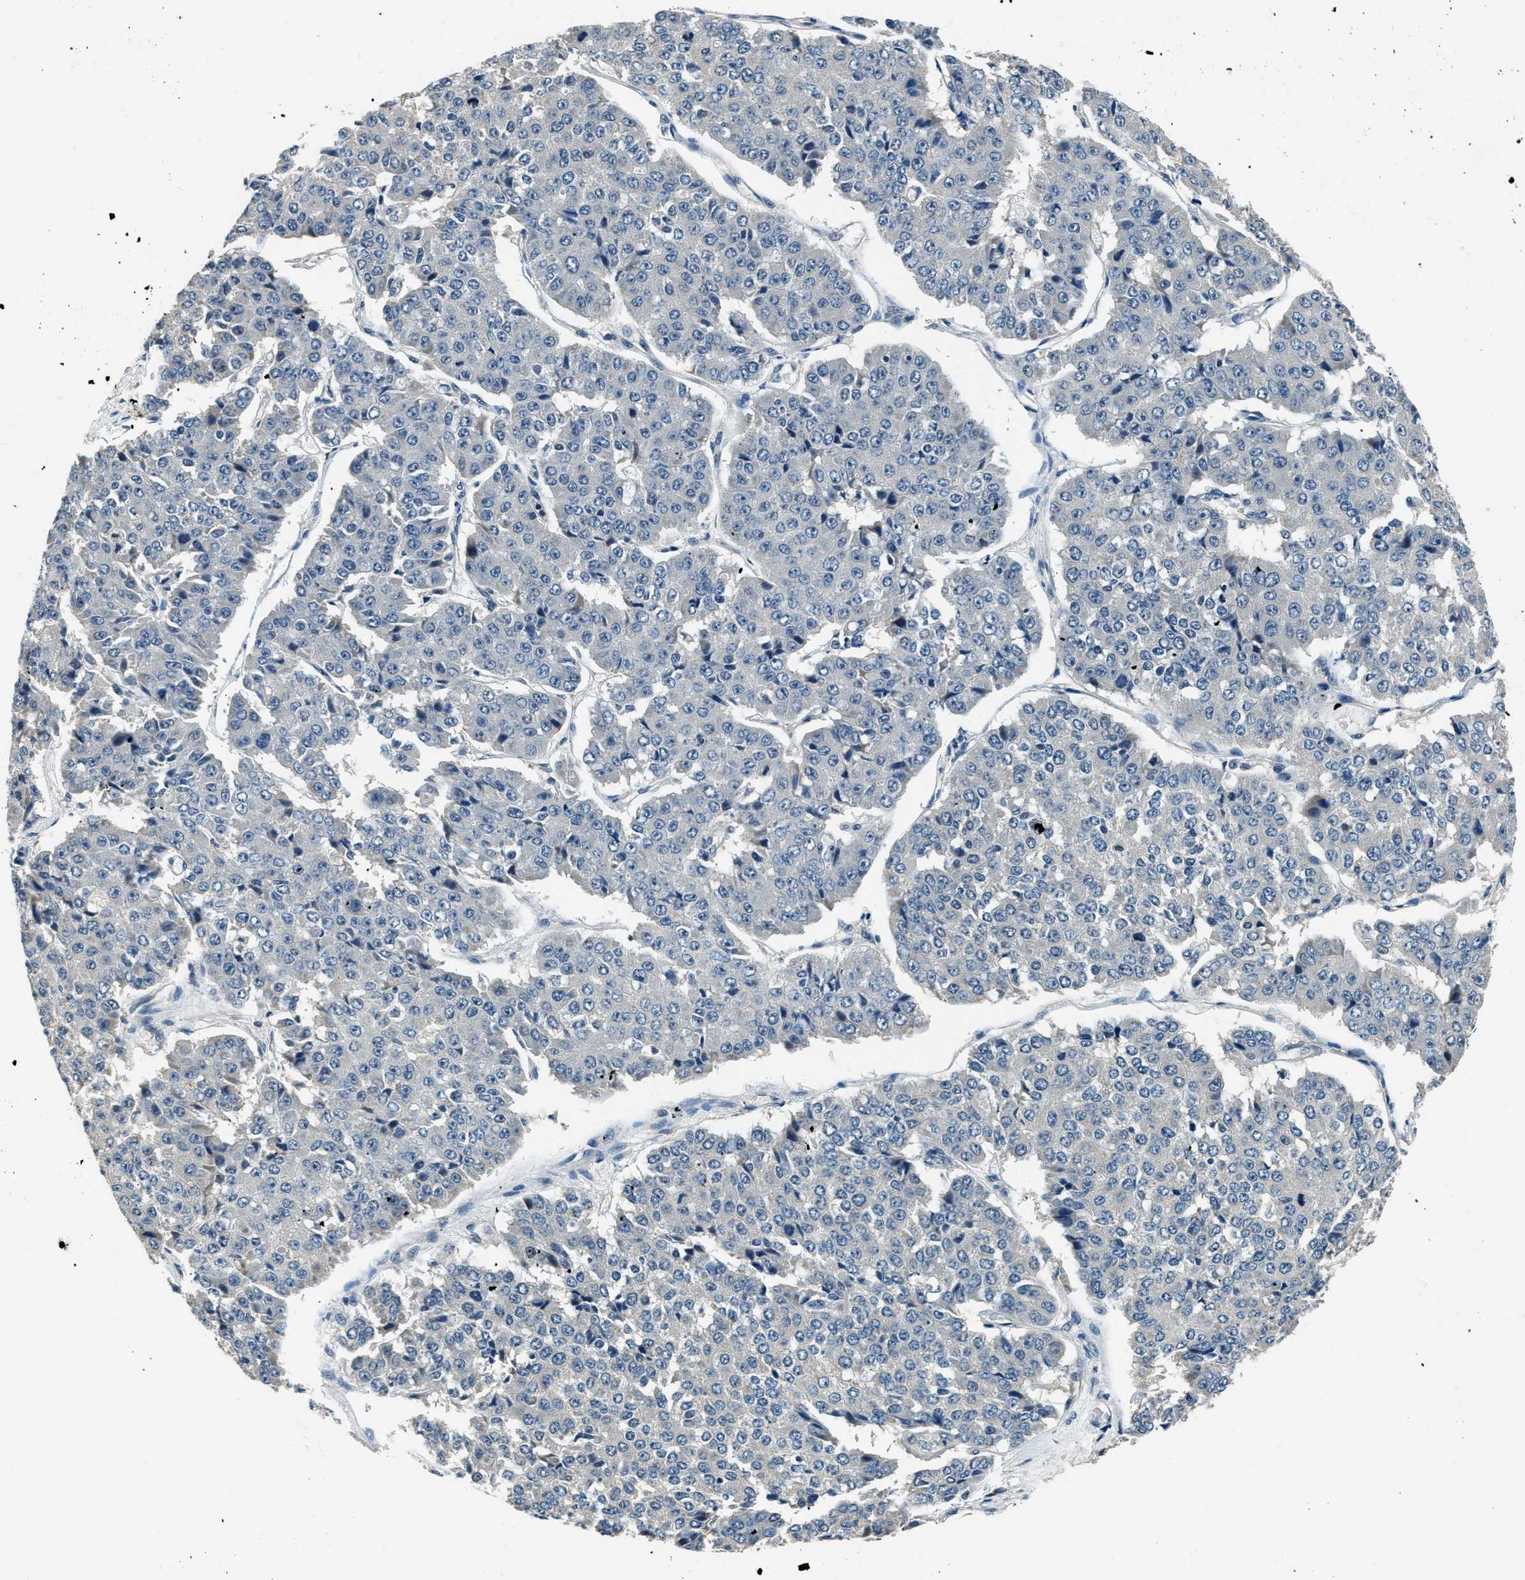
{"staining": {"intensity": "negative", "quantity": "none", "location": "none"}, "tissue": "pancreatic cancer", "cell_type": "Tumor cells", "image_type": "cancer", "snomed": [{"axis": "morphology", "description": "Adenocarcinoma, NOS"}, {"axis": "topography", "description": "Pancreas"}], "caption": "IHC of human pancreatic cancer displays no expression in tumor cells. (Stains: DAB (3,3'-diaminobenzidine) immunohistochemistry with hematoxylin counter stain, Microscopy: brightfield microscopy at high magnification).", "gene": "NME8", "patient": {"sex": "male", "age": 50}}